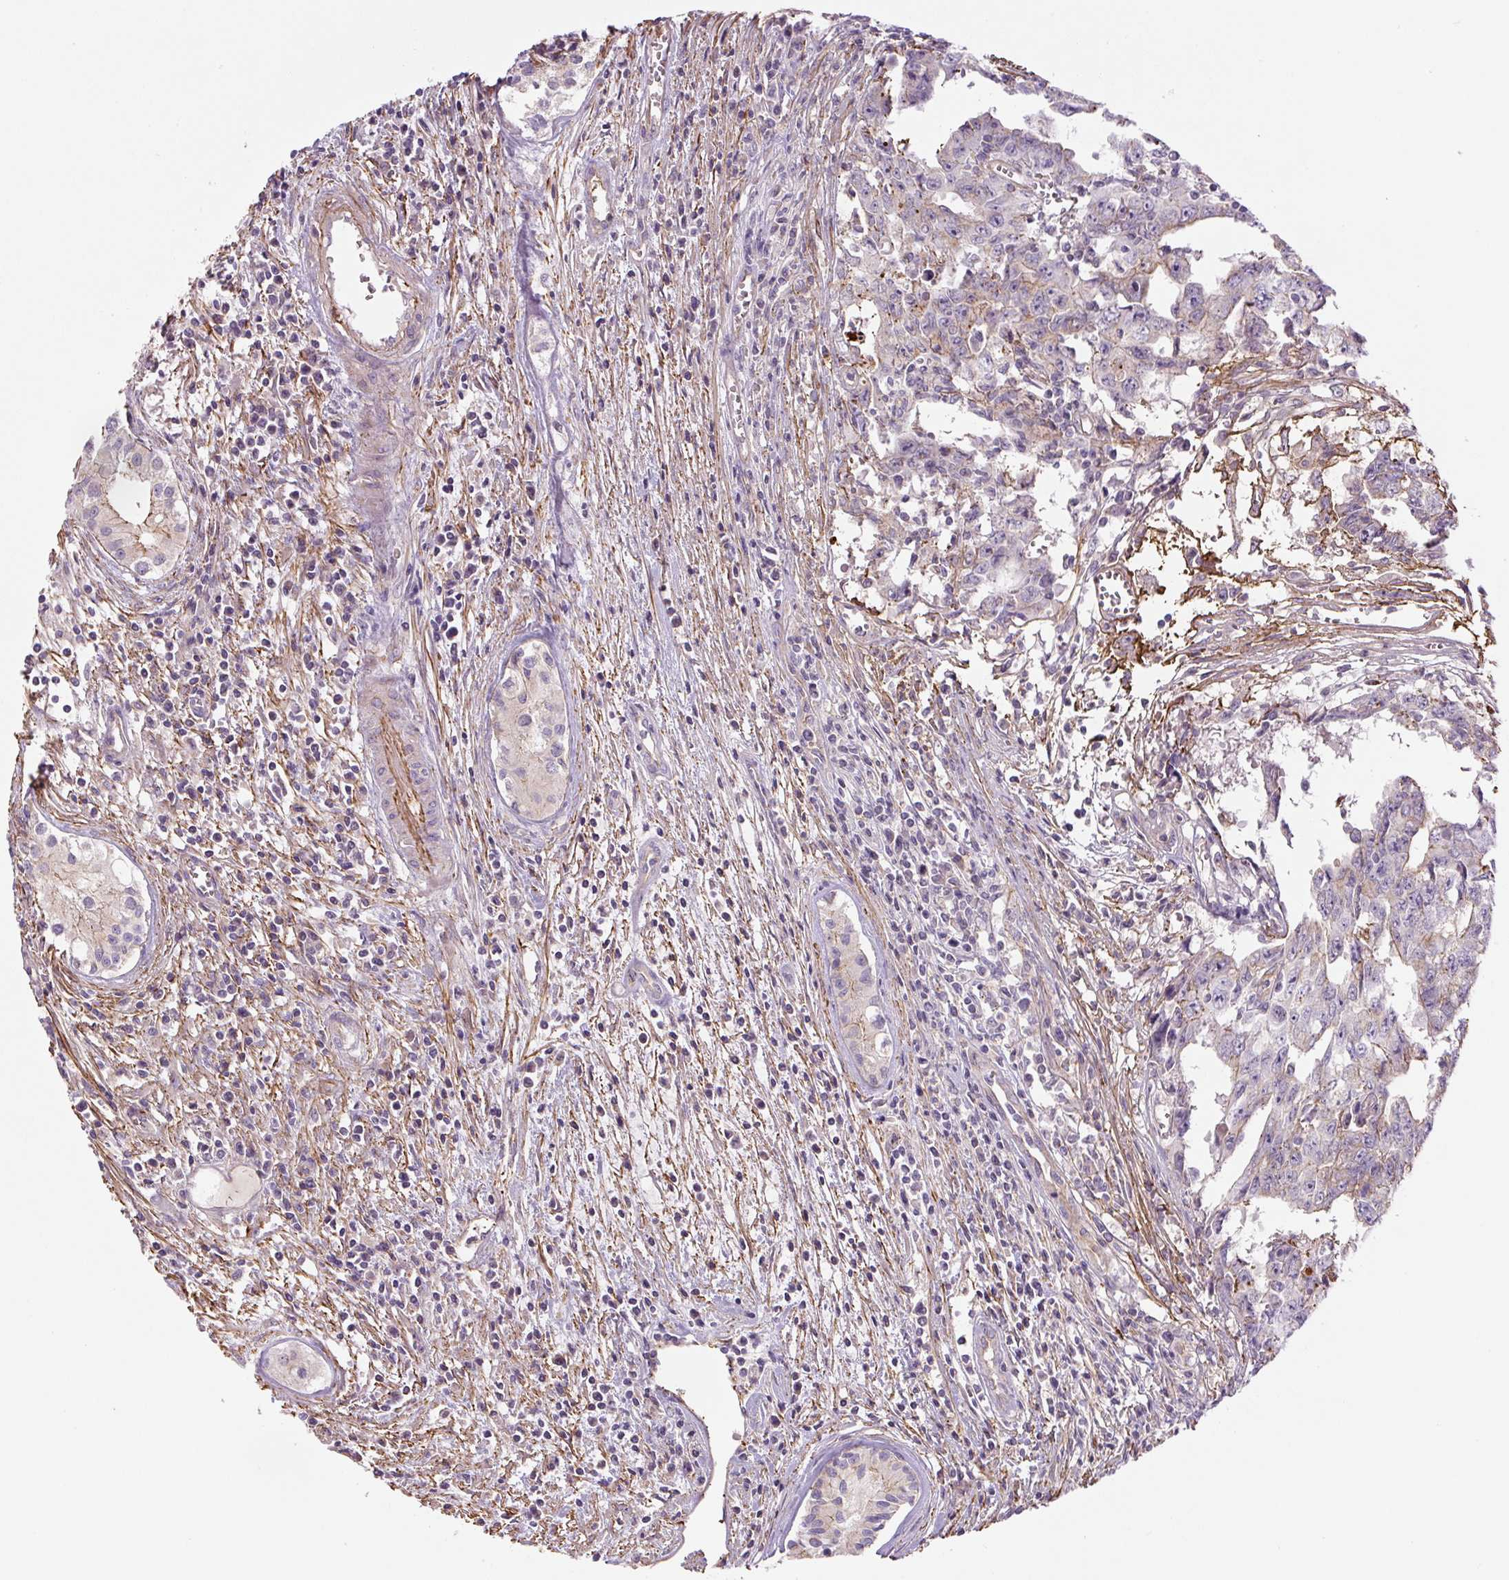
{"staining": {"intensity": "negative", "quantity": "none", "location": "none"}, "tissue": "testis cancer", "cell_type": "Tumor cells", "image_type": "cancer", "snomed": [{"axis": "morphology", "description": "Carcinoma, Embryonal, NOS"}, {"axis": "topography", "description": "Testis"}], "caption": "Tumor cells are negative for brown protein staining in testis cancer.", "gene": "CCNI2", "patient": {"sex": "male", "age": 24}}